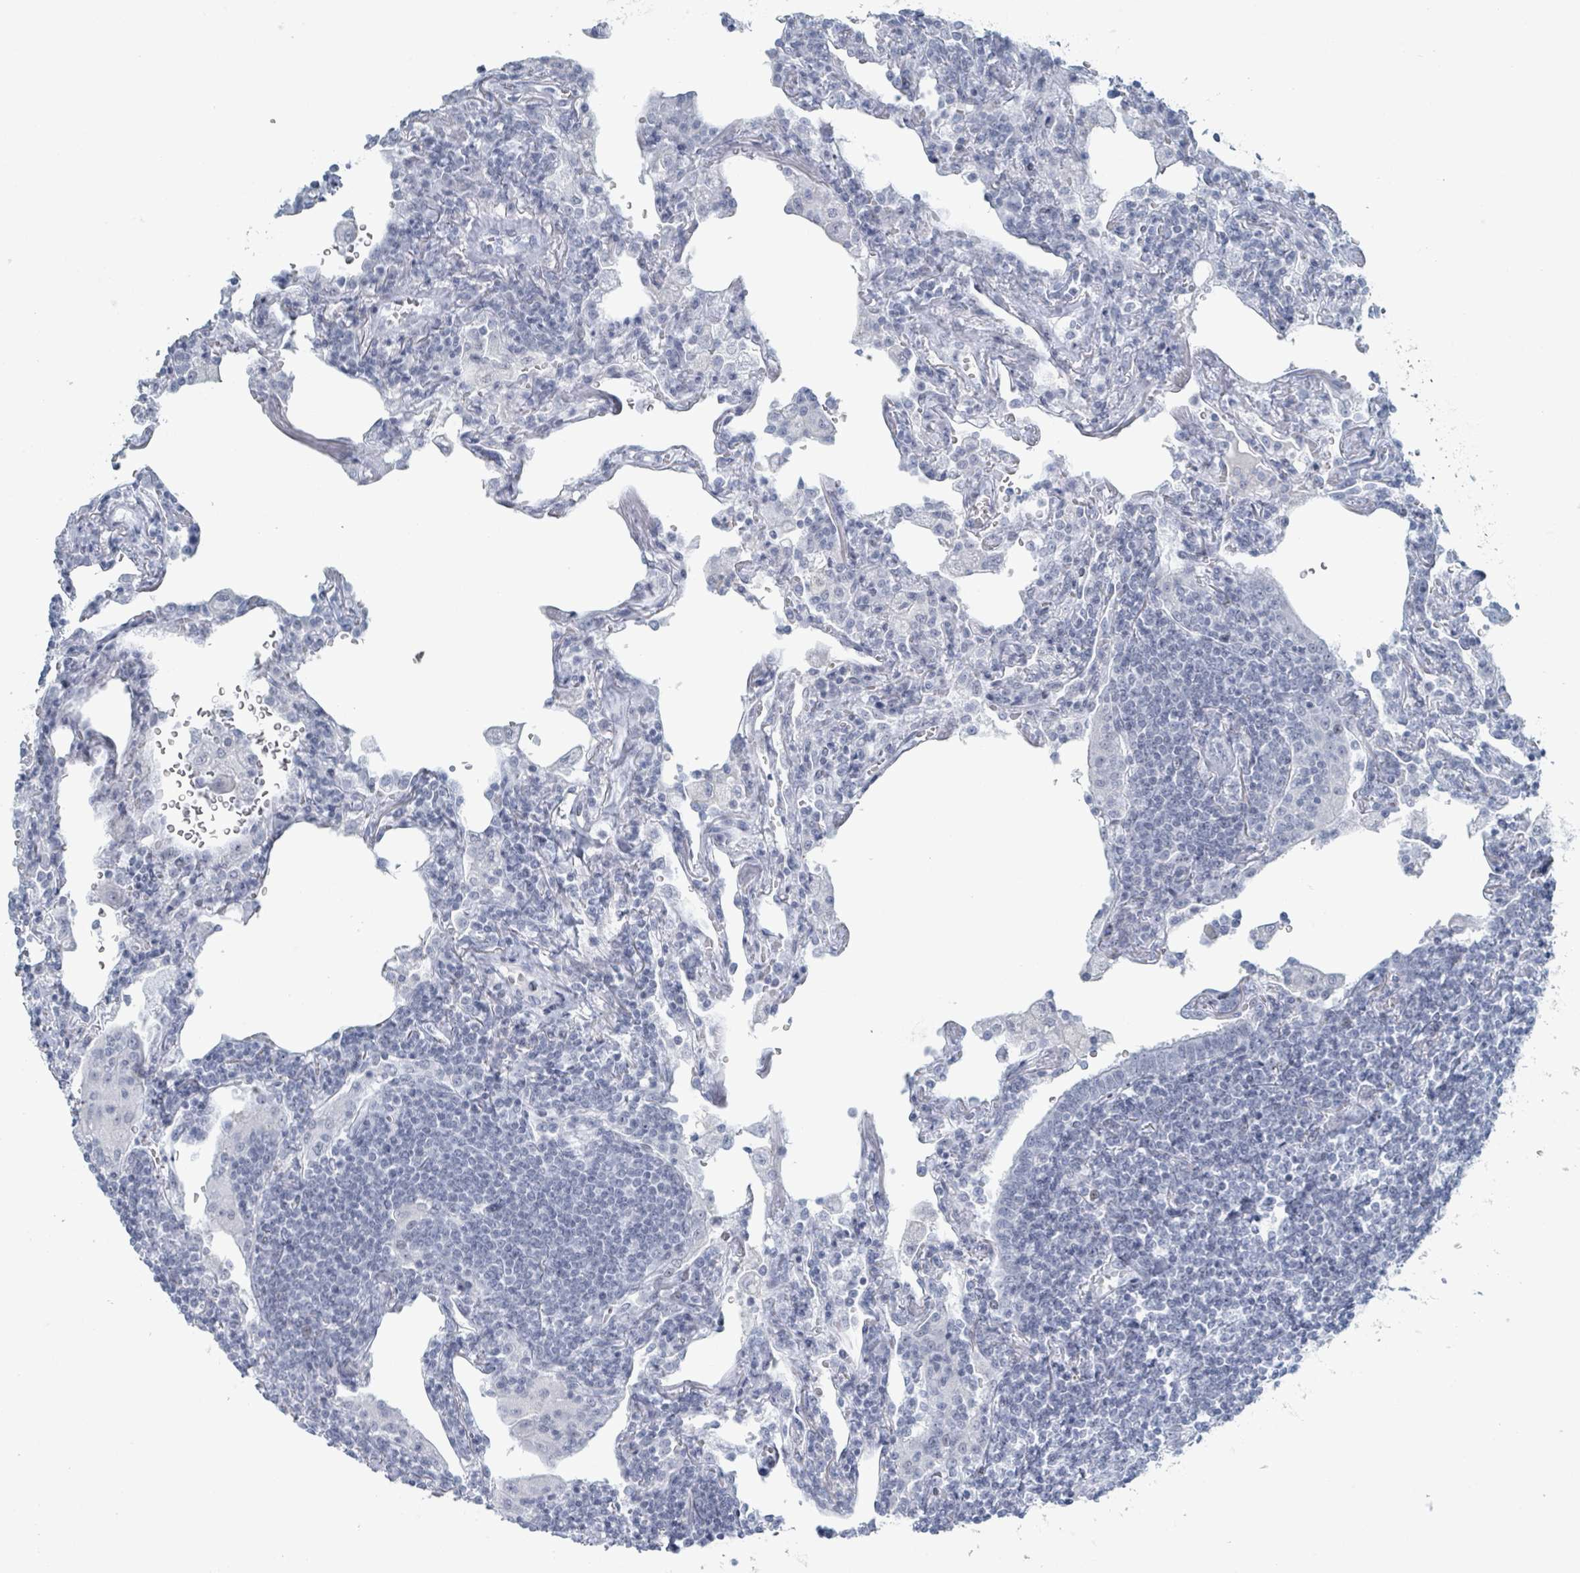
{"staining": {"intensity": "negative", "quantity": "none", "location": "none"}, "tissue": "lymphoma", "cell_type": "Tumor cells", "image_type": "cancer", "snomed": [{"axis": "morphology", "description": "Malignant lymphoma, non-Hodgkin's type, Low grade"}, {"axis": "topography", "description": "Lung"}], "caption": "Protein analysis of lymphoma exhibits no significant expression in tumor cells.", "gene": "GPR15LG", "patient": {"sex": "female", "age": 71}}